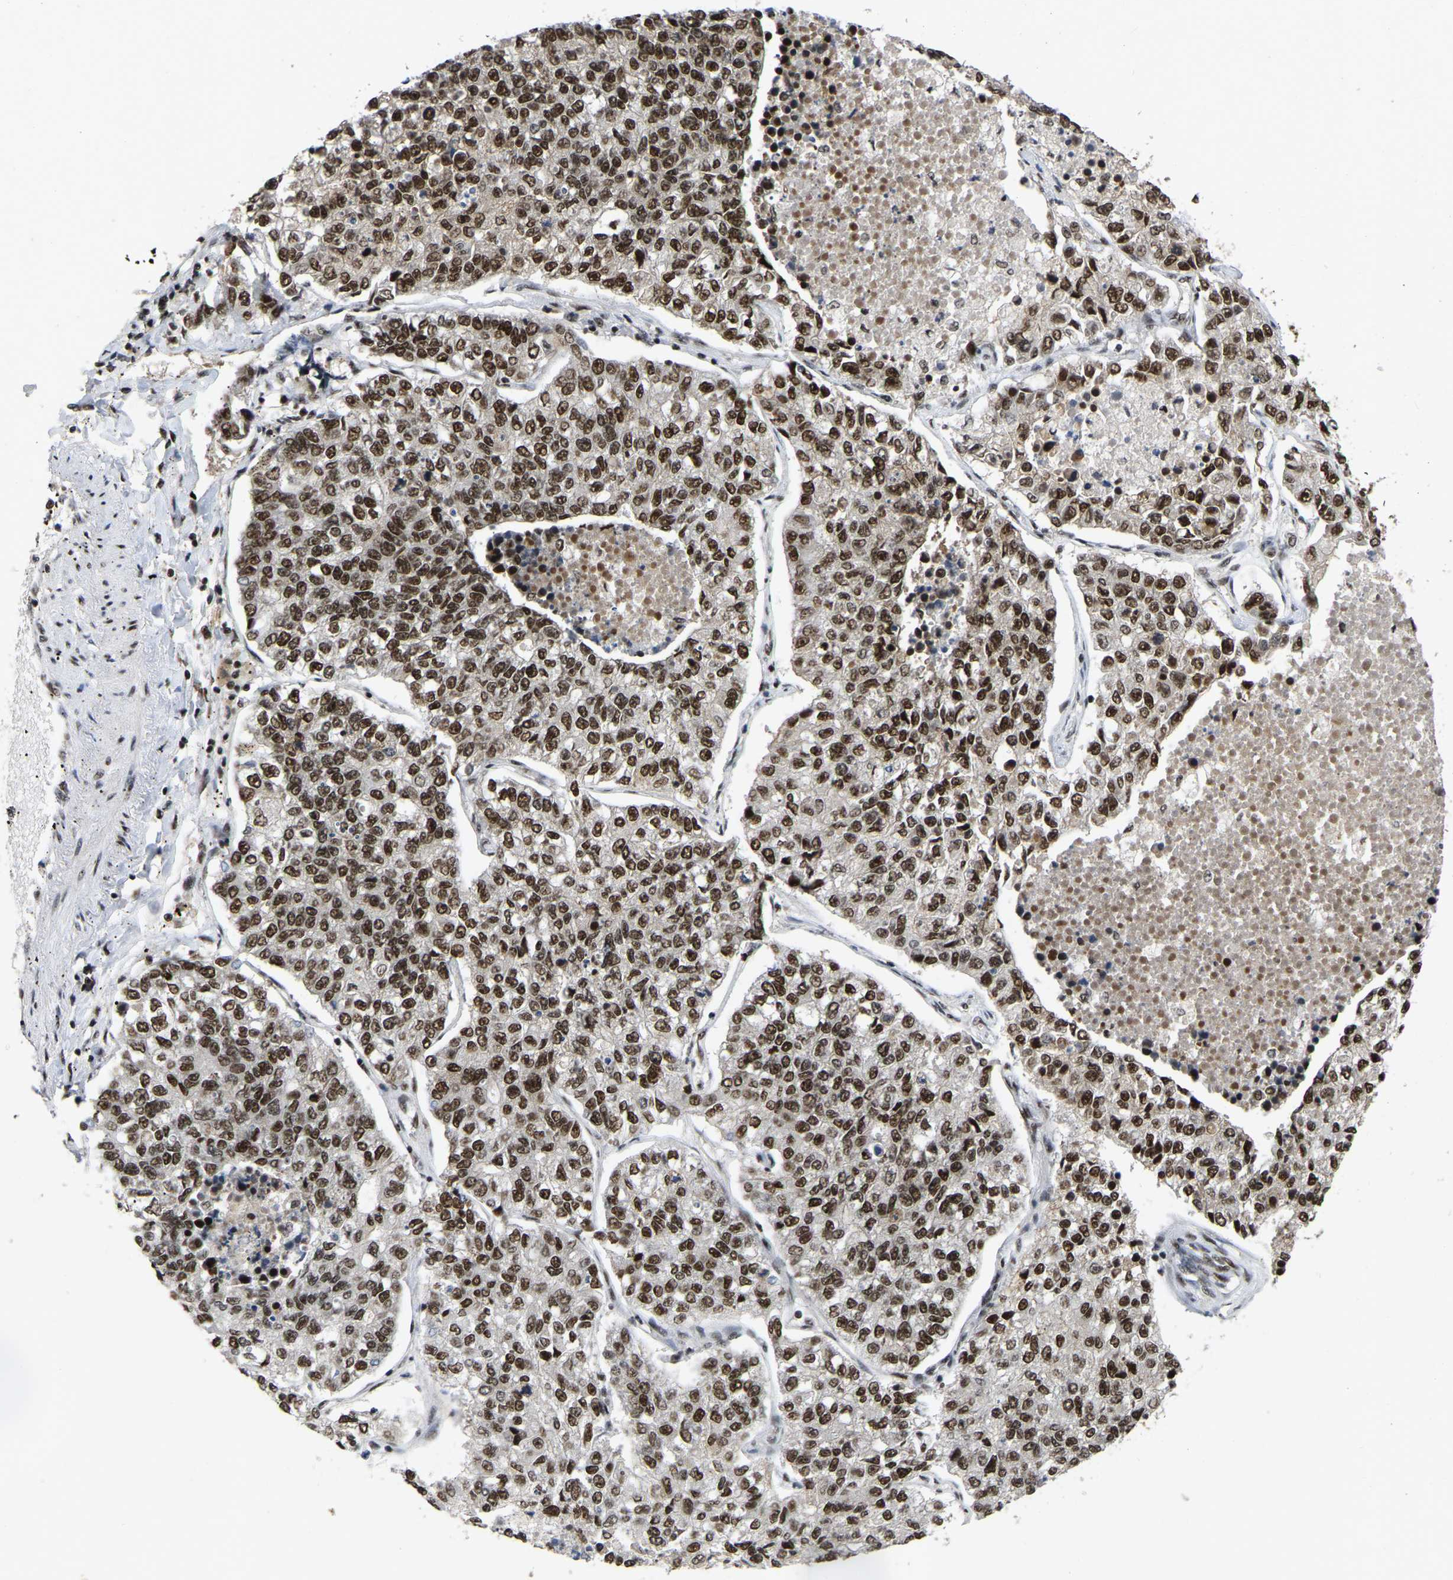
{"staining": {"intensity": "moderate", "quantity": ">75%", "location": "nuclear"}, "tissue": "lung cancer", "cell_type": "Tumor cells", "image_type": "cancer", "snomed": [{"axis": "morphology", "description": "Adenocarcinoma, NOS"}, {"axis": "topography", "description": "Lung"}], "caption": "Lung cancer stained for a protein shows moderate nuclear positivity in tumor cells. The protein is stained brown, and the nuclei are stained in blue (DAB (3,3'-diaminobenzidine) IHC with brightfield microscopy, high magnification).", "gene": "TBL1XR1", "patient": {"sex": "male", "age": 49}}